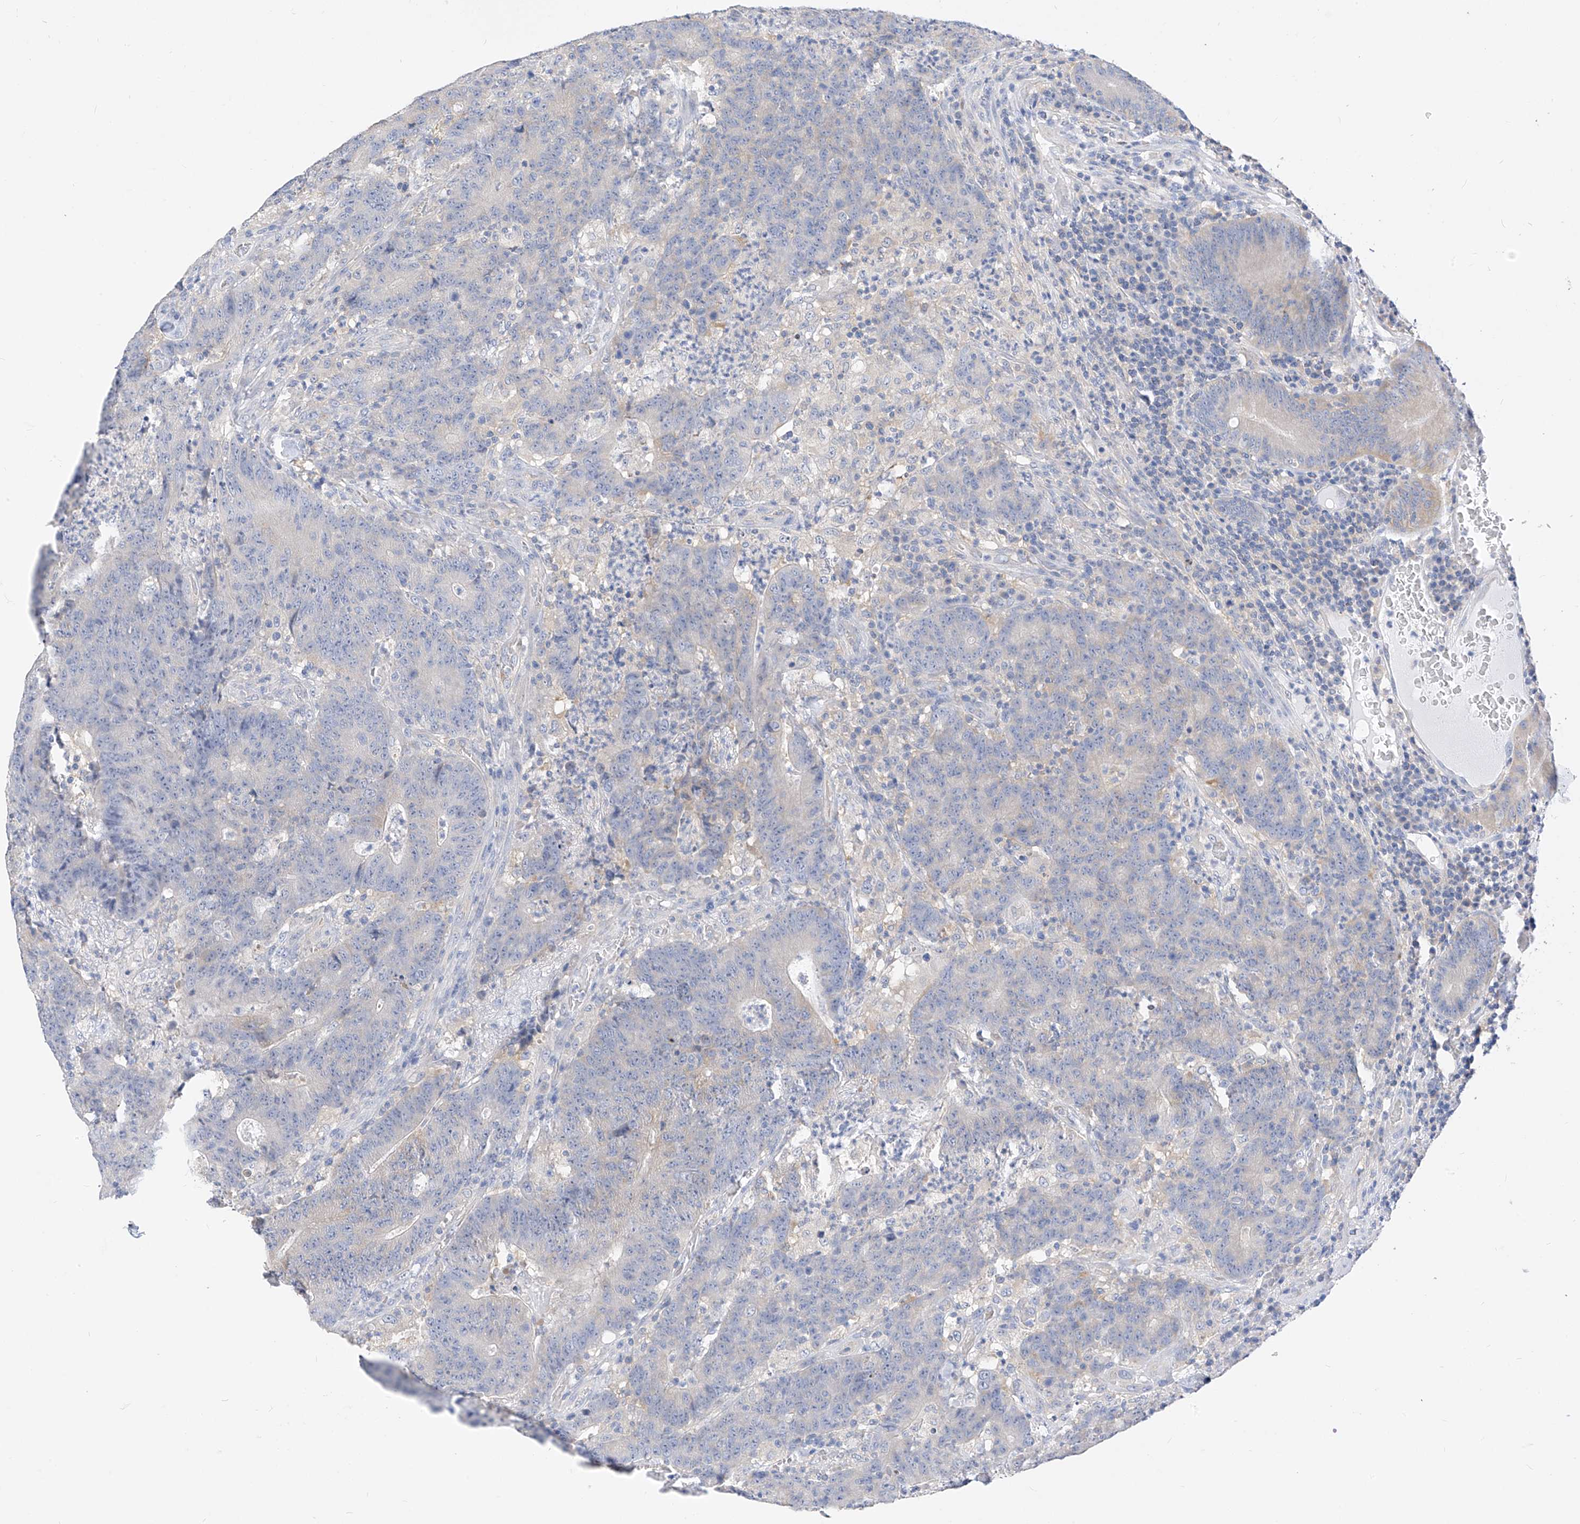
{"staining": {"intensity": "negative", "quantity": "none", "location": "none"}, "tissue": "colorectal cancer", "cell_type": "Tumor cells", "image_type": "cancer", "snomed": [{"axis": "morphology", "description": "Normal tissue, NOS"}, {"axis": "morphology", "description": "Adenocarcinoma, NOS"}, {"axis": "topography", "description": "Colon"}], "caption": "Protein analysis of colorectal cancer reveals no significant staining in tumor cells. (Stains: DAB (3,3'-diaminobenzidine) IHC with hematoxylin counter stain, Microscopy: brightfield microscopy at high magnification).", "gene": "ZZEF1", "patient": {"sex": "female", "age": 75}}